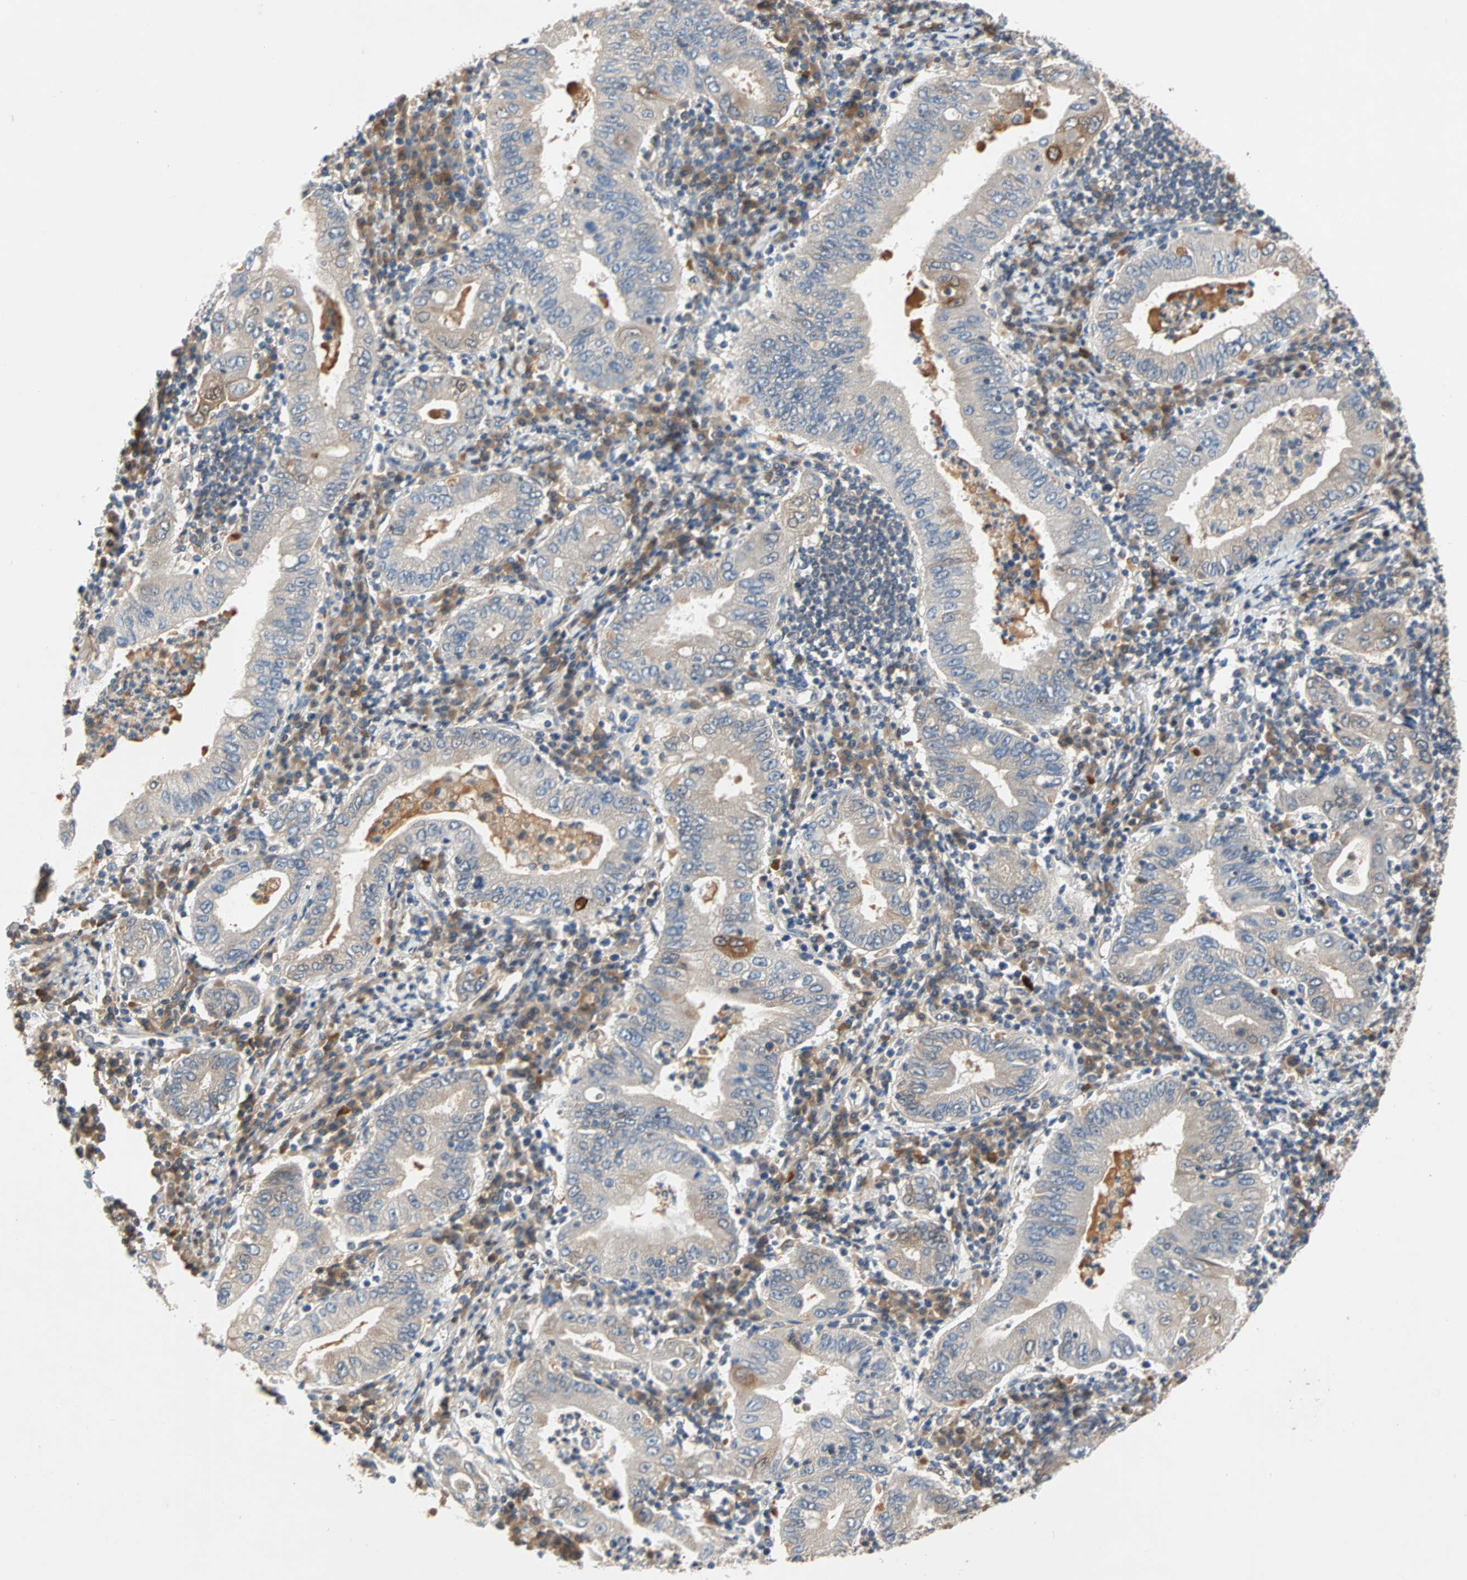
{"staining": {"intensity": "moderate", "quantity": "25%-75%", "location": "cytoplasmic/membranous"}, "tissue": "stomach cancer", "cell_type": "Tumor cells", "image_type": "cancer", "snomed": [{"axis": "morphology", "description": "Normal tissue, NOS"}, {"axis": "morphology", "description": "Adenocarcinoma, NOS"}, {"axis": "topography", "description": "Esophagus"}, {"axis": "topography", "description": "Stomach, upper"}, {"axis": "topography", "description": "Peripheral nerve tissue"}], "caption": "Moderate cytoplasmic/membranous staining for a protein is seen in approximately 25%-75% of tumor cells of stomach cancer (adenocarcinoma) using immunohistochemistry.", "gene": "MAP4K1", "patient": {"sex": "male", "age": 62}}